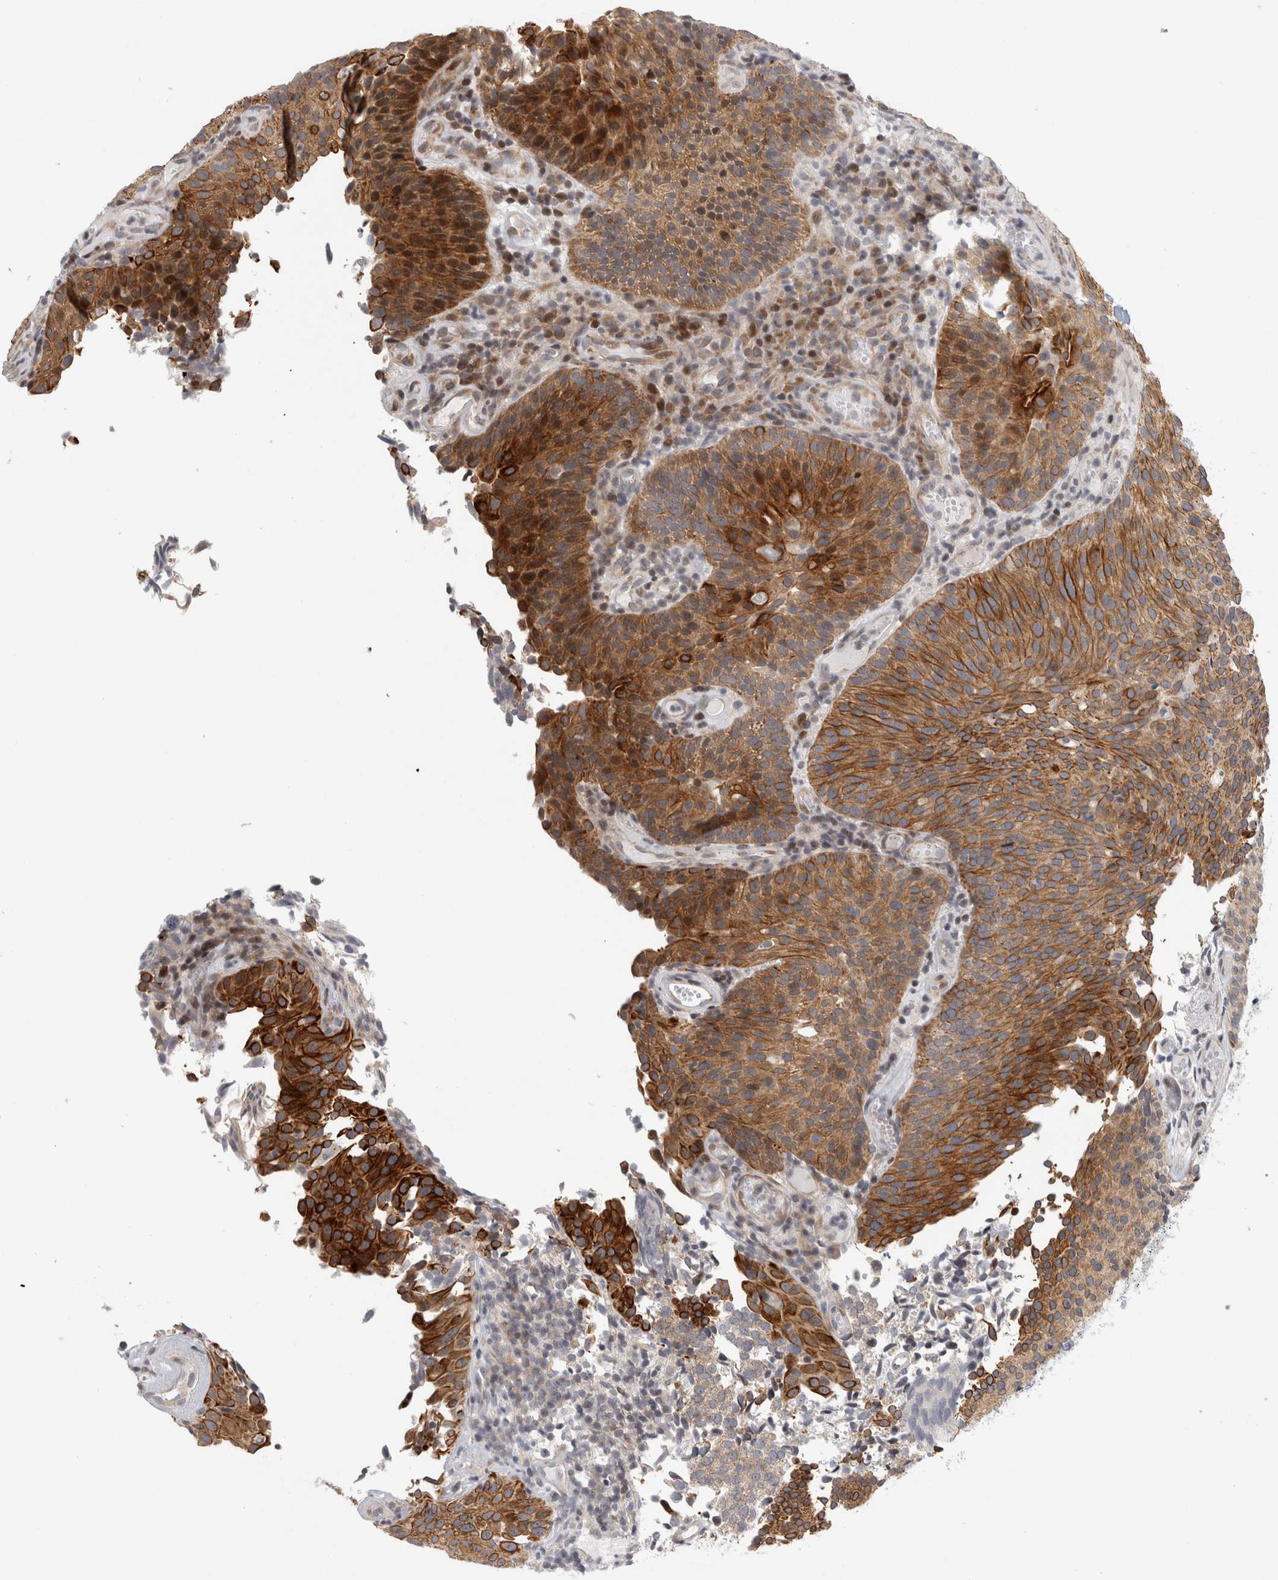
{"staining": {"intensity": "strong", "quantity": ">75%", "location": "cytoplasmic/membranous"}, "tissue": "urothelial cancer", "cell_type": "Tumor cells", "image_type": "cancer", "snomed": [{"axis": "morphology", "description": "Urothelial carcinoma, Low grade"}, {"axis": "topography", "description": "Urinary bladder"}], "caption": "Urothelial carcinoma (low-grade) stained for a protein demonstrates strong cytoplasmic/membranous positivity in tumor cells.", "gene": "UTP25", "patient": {"sex": "male", "age": 86}}